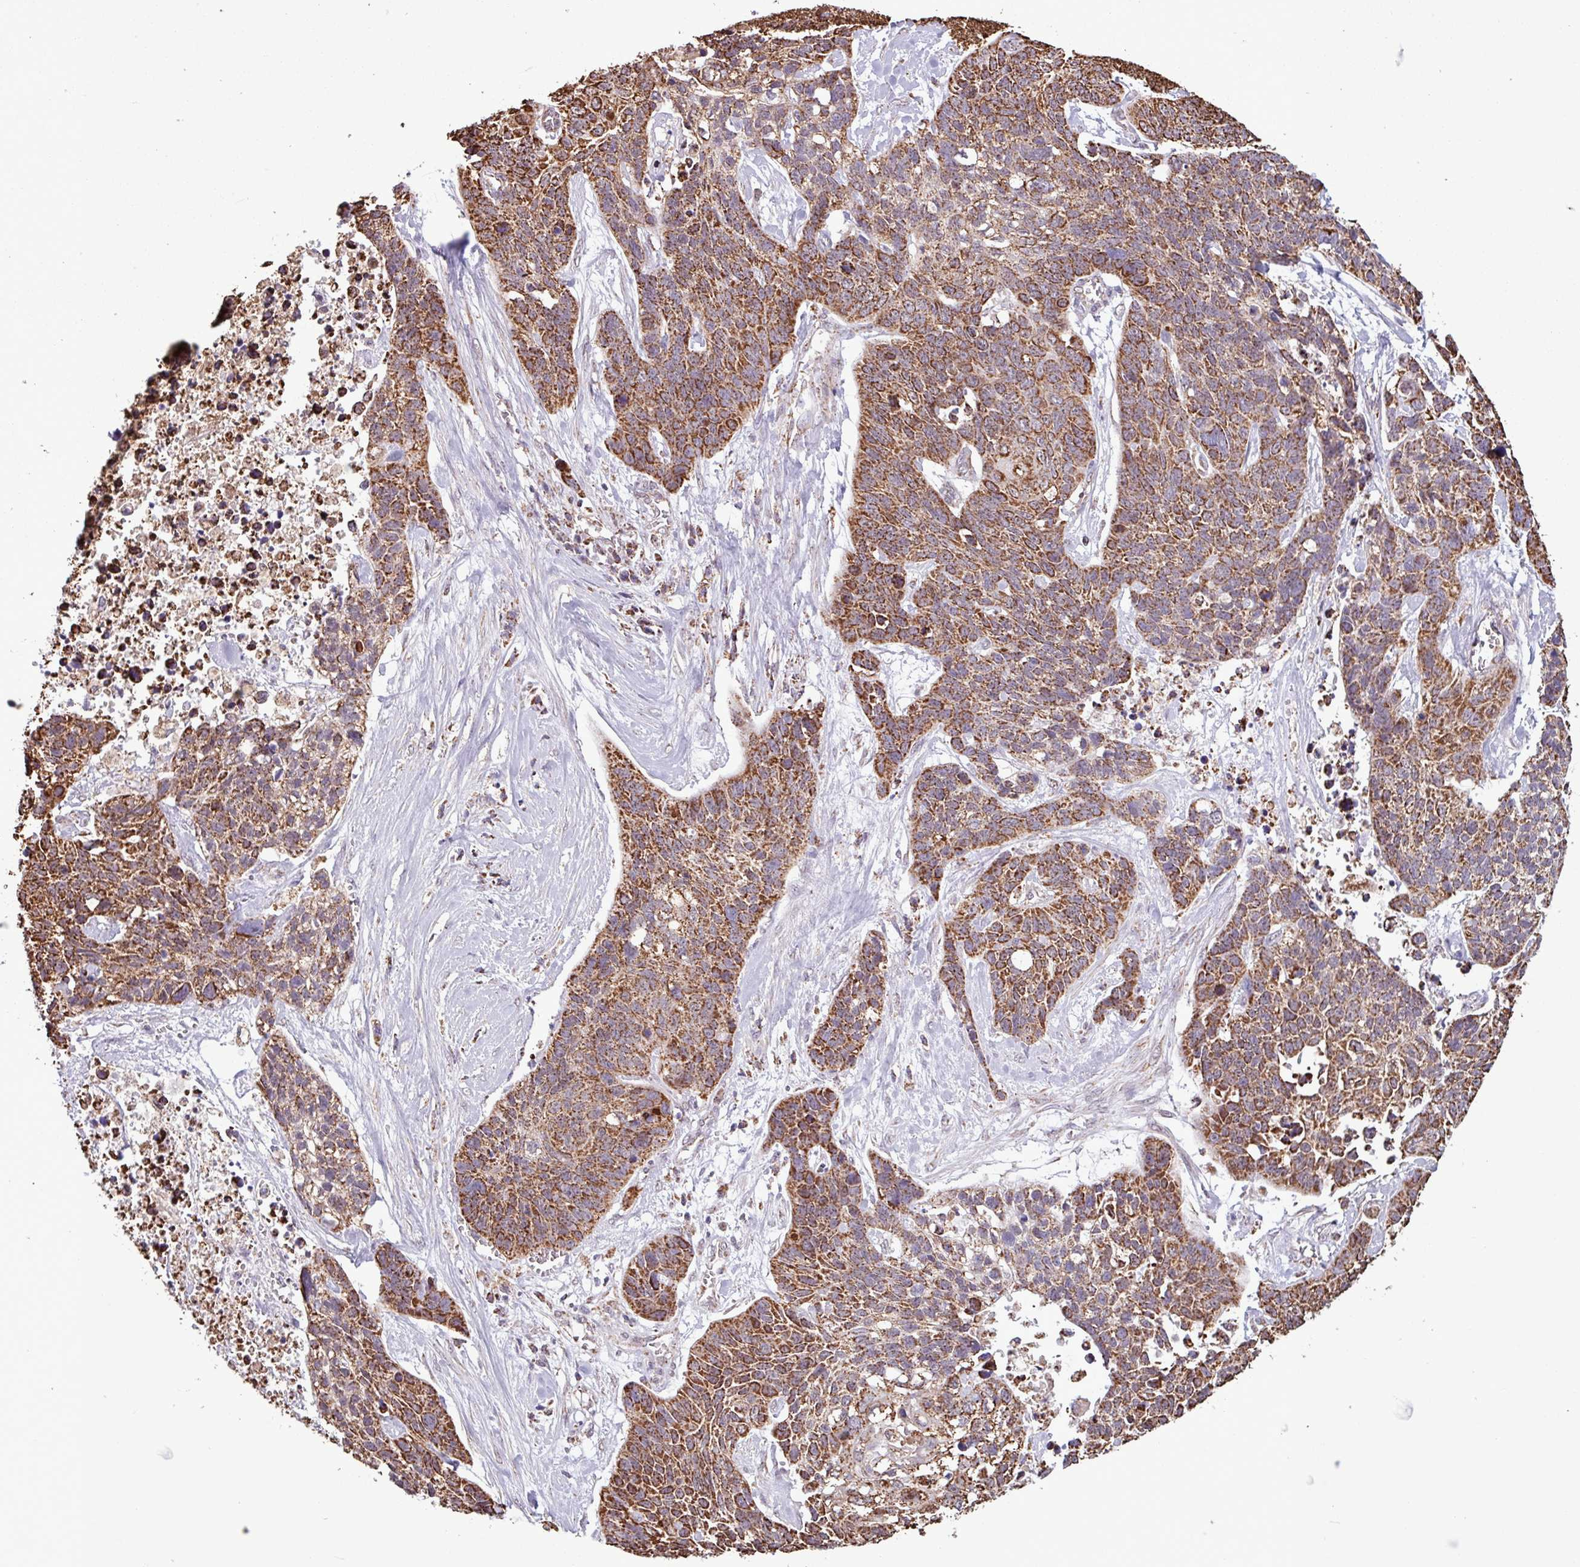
{"staining": {"intensity": "strong", "quantity": ">75%", "location": "cytoplasmic/membranous"}, "tissue": "lung cancer", "cell_type": "Tumor cells", "image_type": "cancer", "snomed": [{"axis": "morphology", "description": "Squamous cell carcinoma, NOS"}, {"axis": "topography", "description": "Lung"}], "caption": "The micrograph displays immunohistochemical staining of lung cancer (squamous cell carcinoma). There is strong cytoplasmic/membranous staining is present in about >75% of tumor cells.", "gene": "ALG8", "patient": {"sex": "male", "age": 62}}